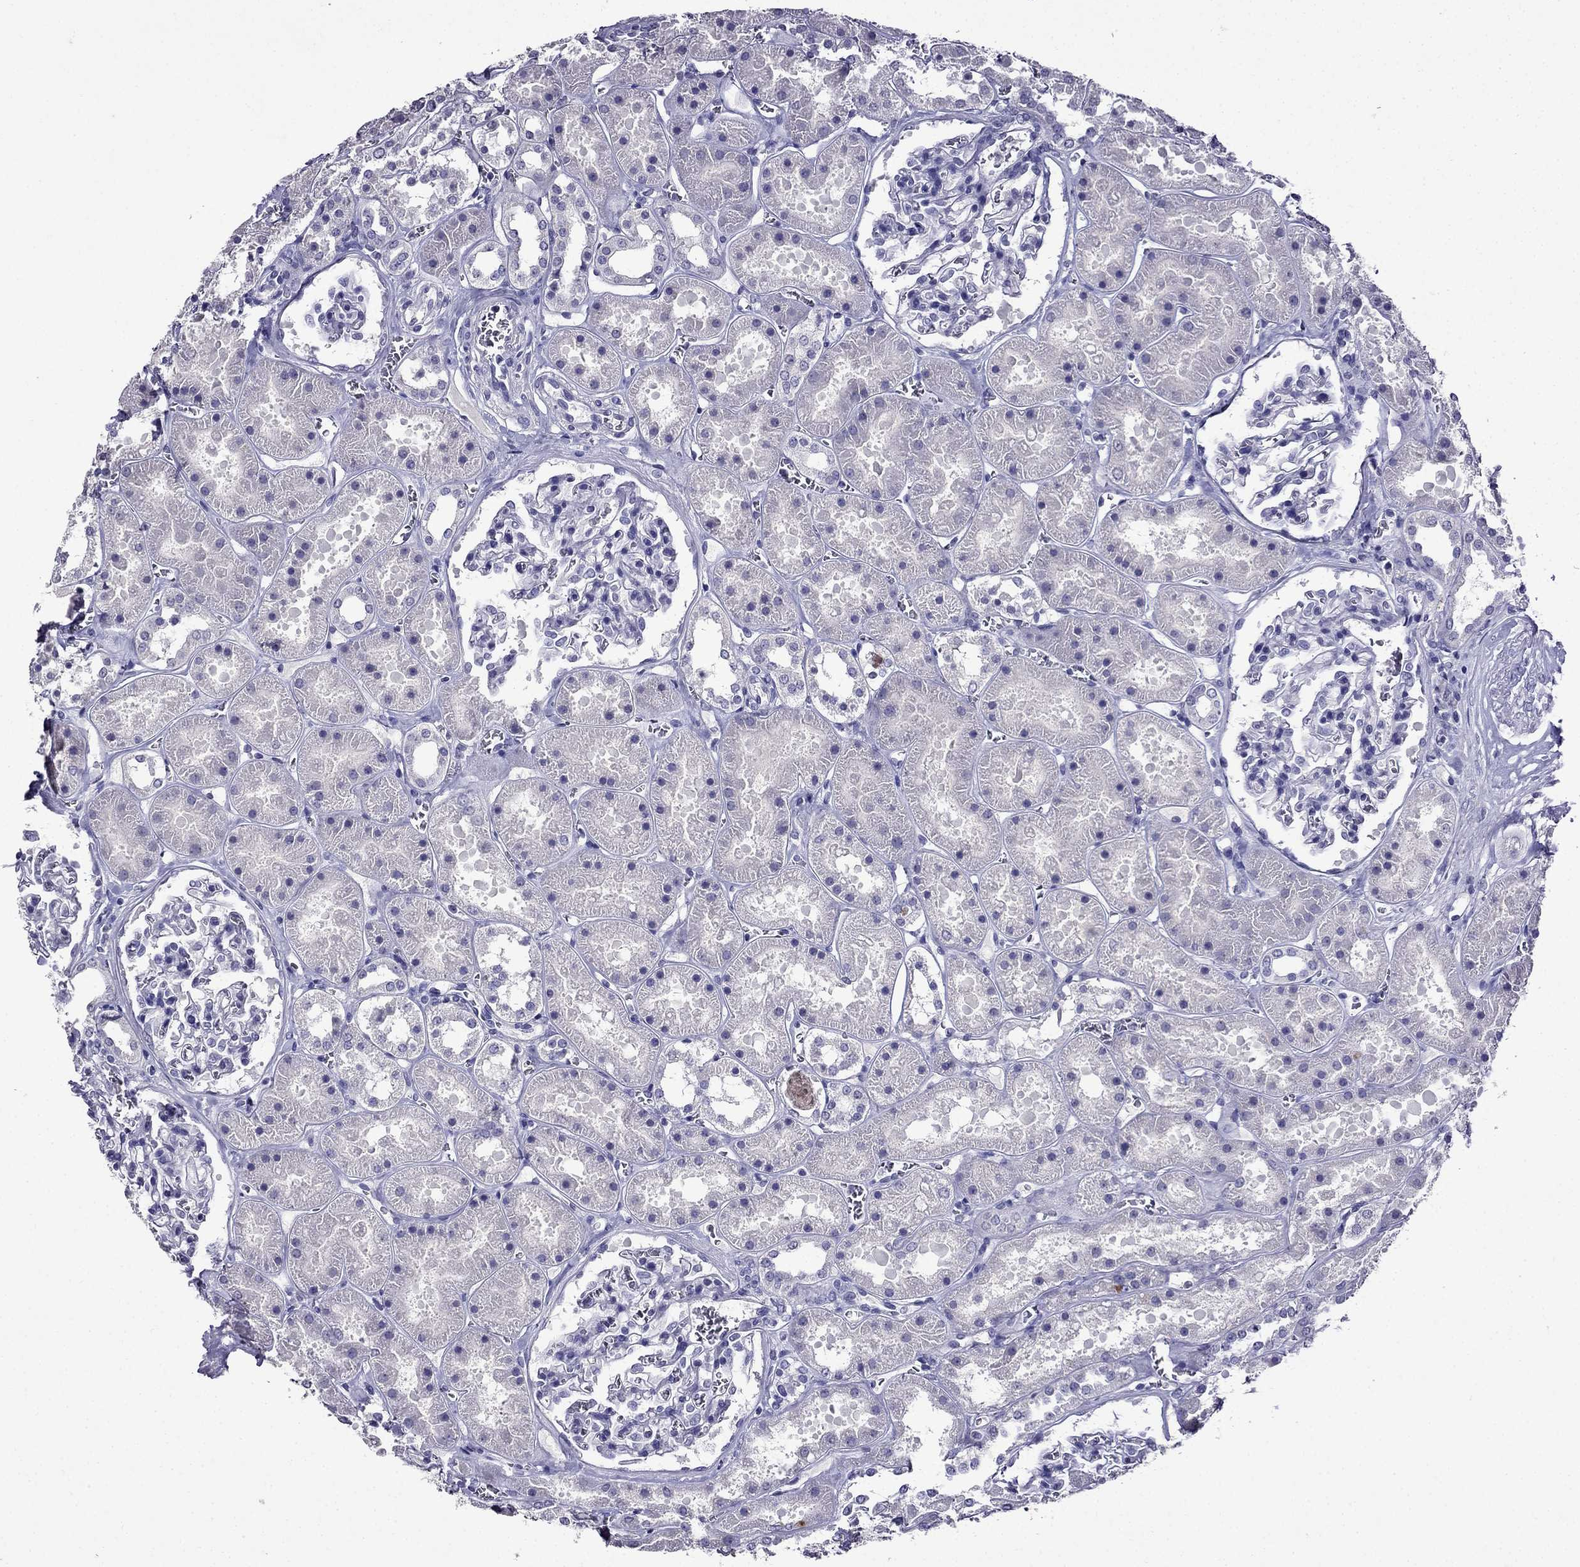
{"staining": {"intensity": "negative", "quantity": "none", "location": "none"}, "tissue": "kidney", "cell_type": "Cells in glomeruli", "image_type": "normal", "snomed": [{"axis": "morphology", "description": "Normal tissue, NOS"}, {"axis": "topography", "description": "Kidney"}], "caption": "Kidney was stained to show a protein in brown. There is no significant positivity in cells in glomeruli.", "gene": "DNAH17", "patient": {"sex": "female", "age": 41}}